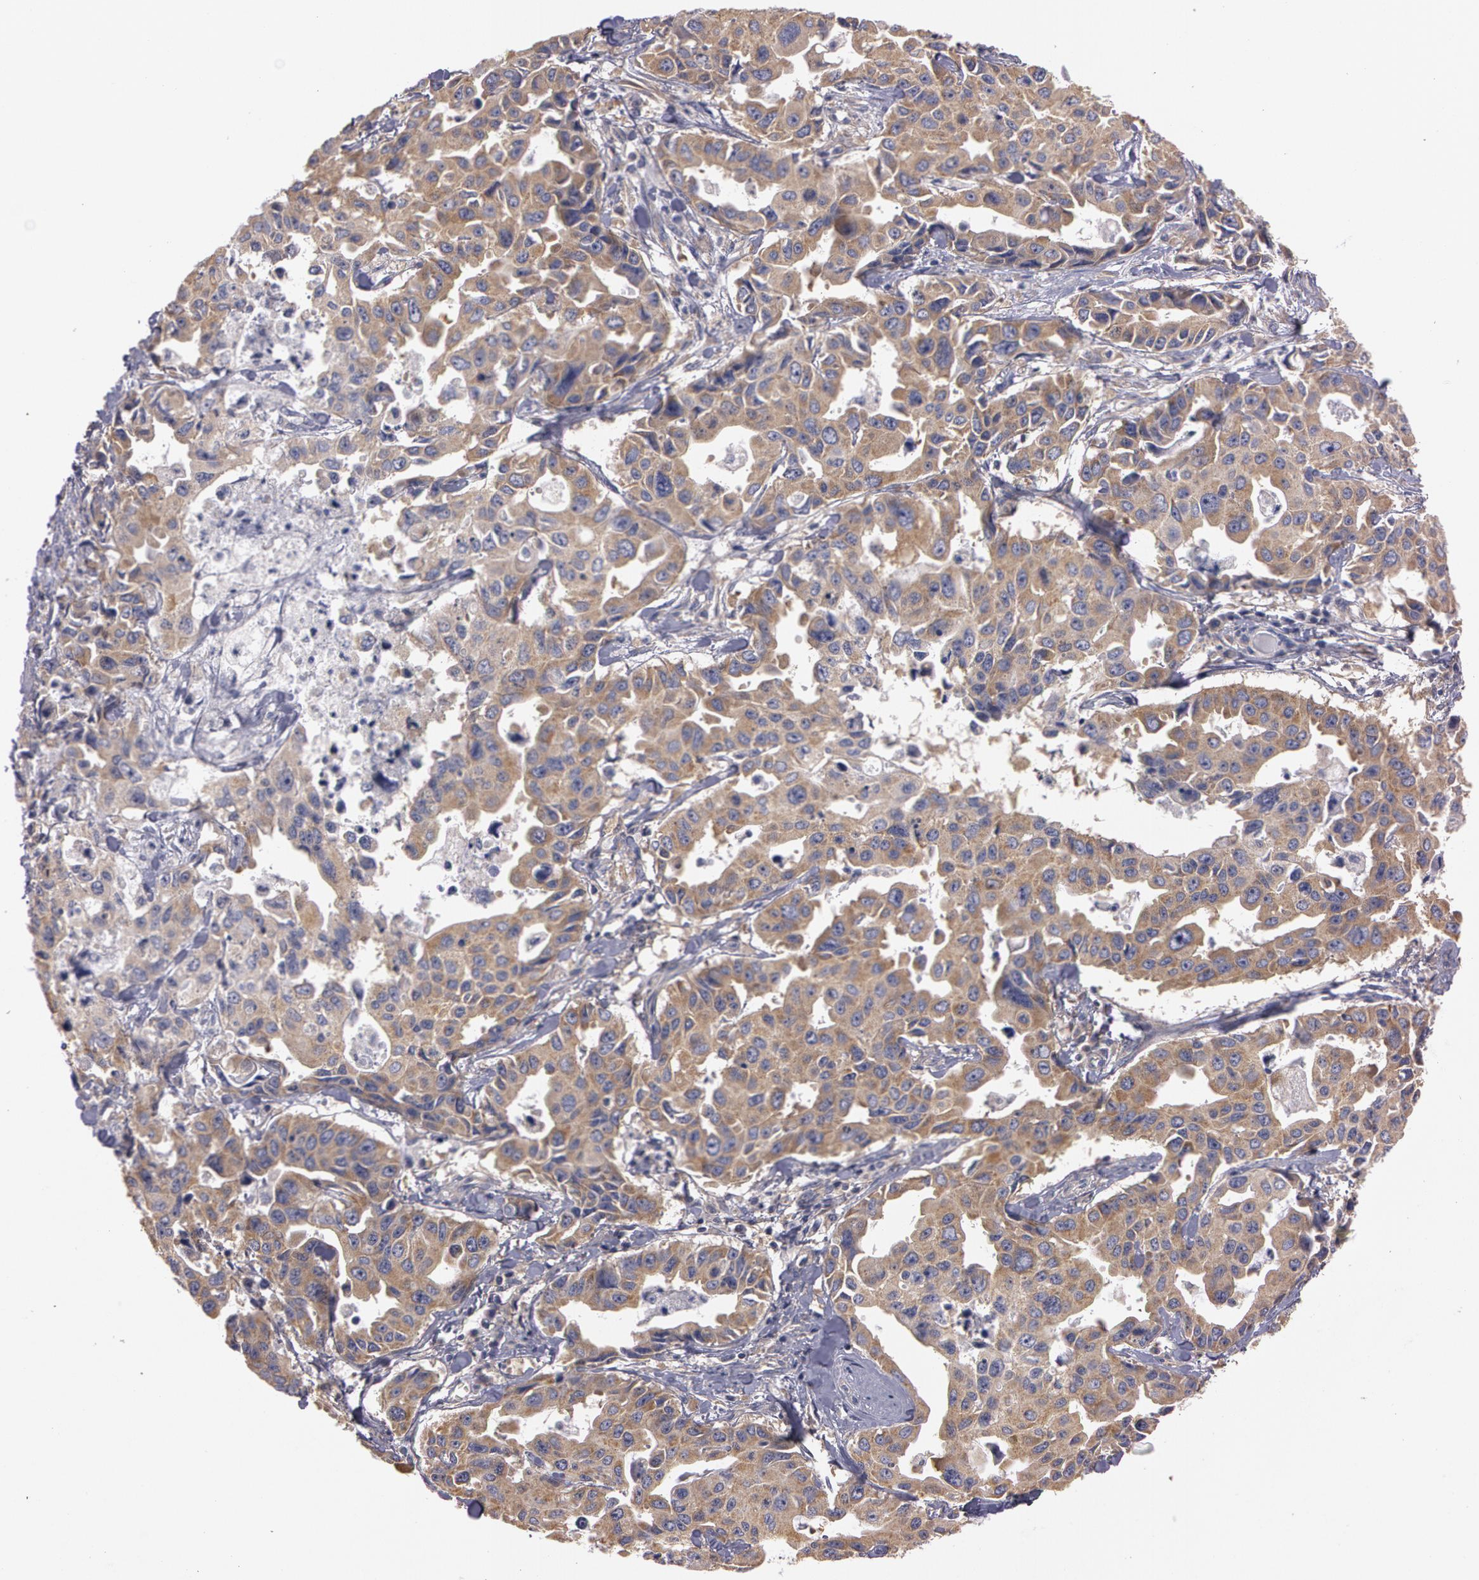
{"staining": {"intensity": "moderate", "quantity": ">75%", "location": "cytoplasmic/membranous"}, "tissue": "lung cancer", "cell_type": "Tumor cells", "image_type": "cancer", "snomed": [{"axis": "morphology", "description": "Adenocarcinoma, NOS"}, {"axis": "topography", "description": "Lung"}], "caption": "Adenocarcinoma (lung) stained with immunohistochemistry reveals moderate cytoplasmic/membranous expression in about >75% of tumor cells. (IHC, brightfield microscopy, high magnification).", "gene": "NEK9", "patient": {"sex": "male", "age": 64}}